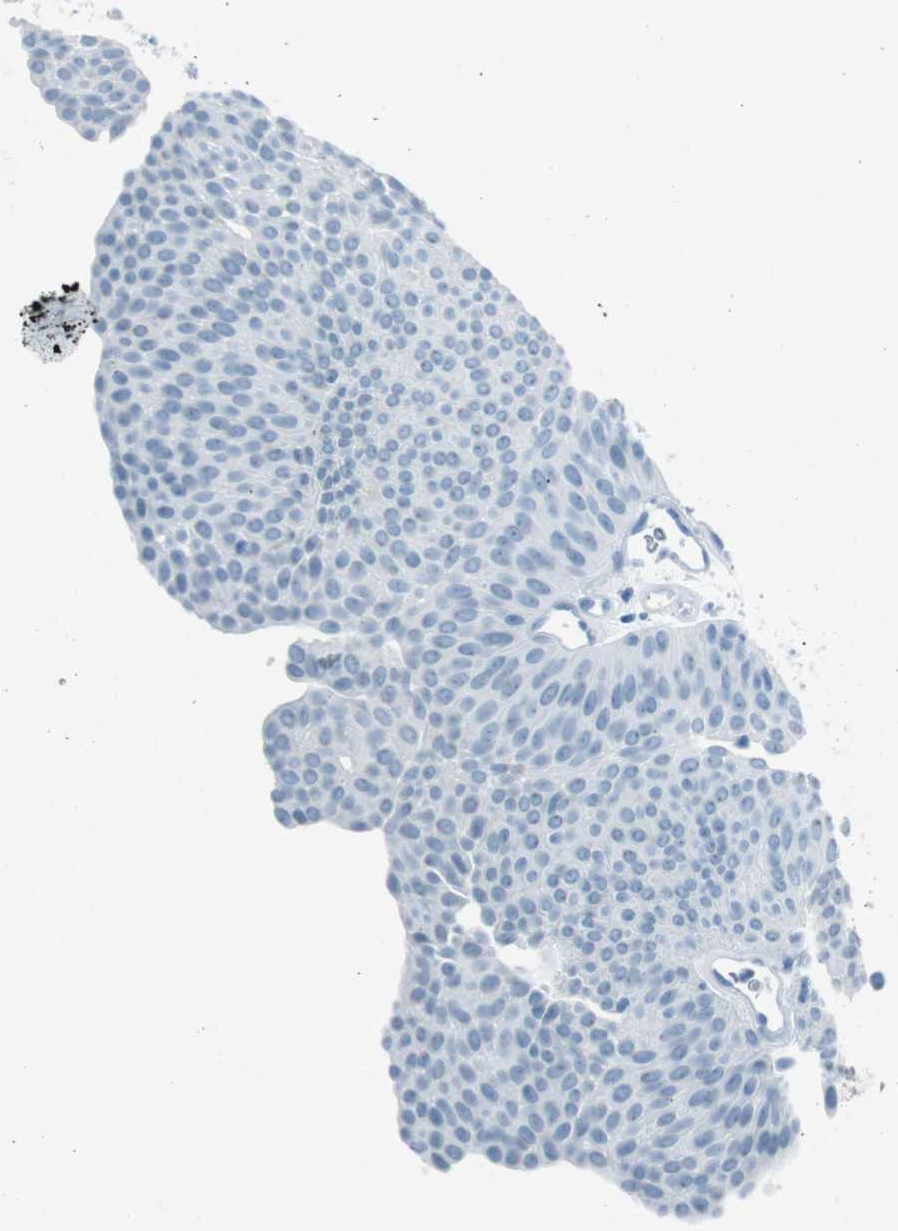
{"staining": {"intensity": "negative", "quantity": "none", "location": "none"}, "tissue": "urothelial cancer", "cell_type": "Tumor cells", "image_type": "cancer", "snomed": [{"axis": "morphology", "description": "Urothelial carcinoma, Low grade"}, {"axis": "topography", "description": "Urinary bladder"}], "caption": "This micrograph is of urothelial cancer stained with IHC to label a protein in brown with the nuclei are counter-stained blue. There is no positivity in tumor cells.", "gene": "TMEM207", "patient": {"sex": "female", "age": 60}}